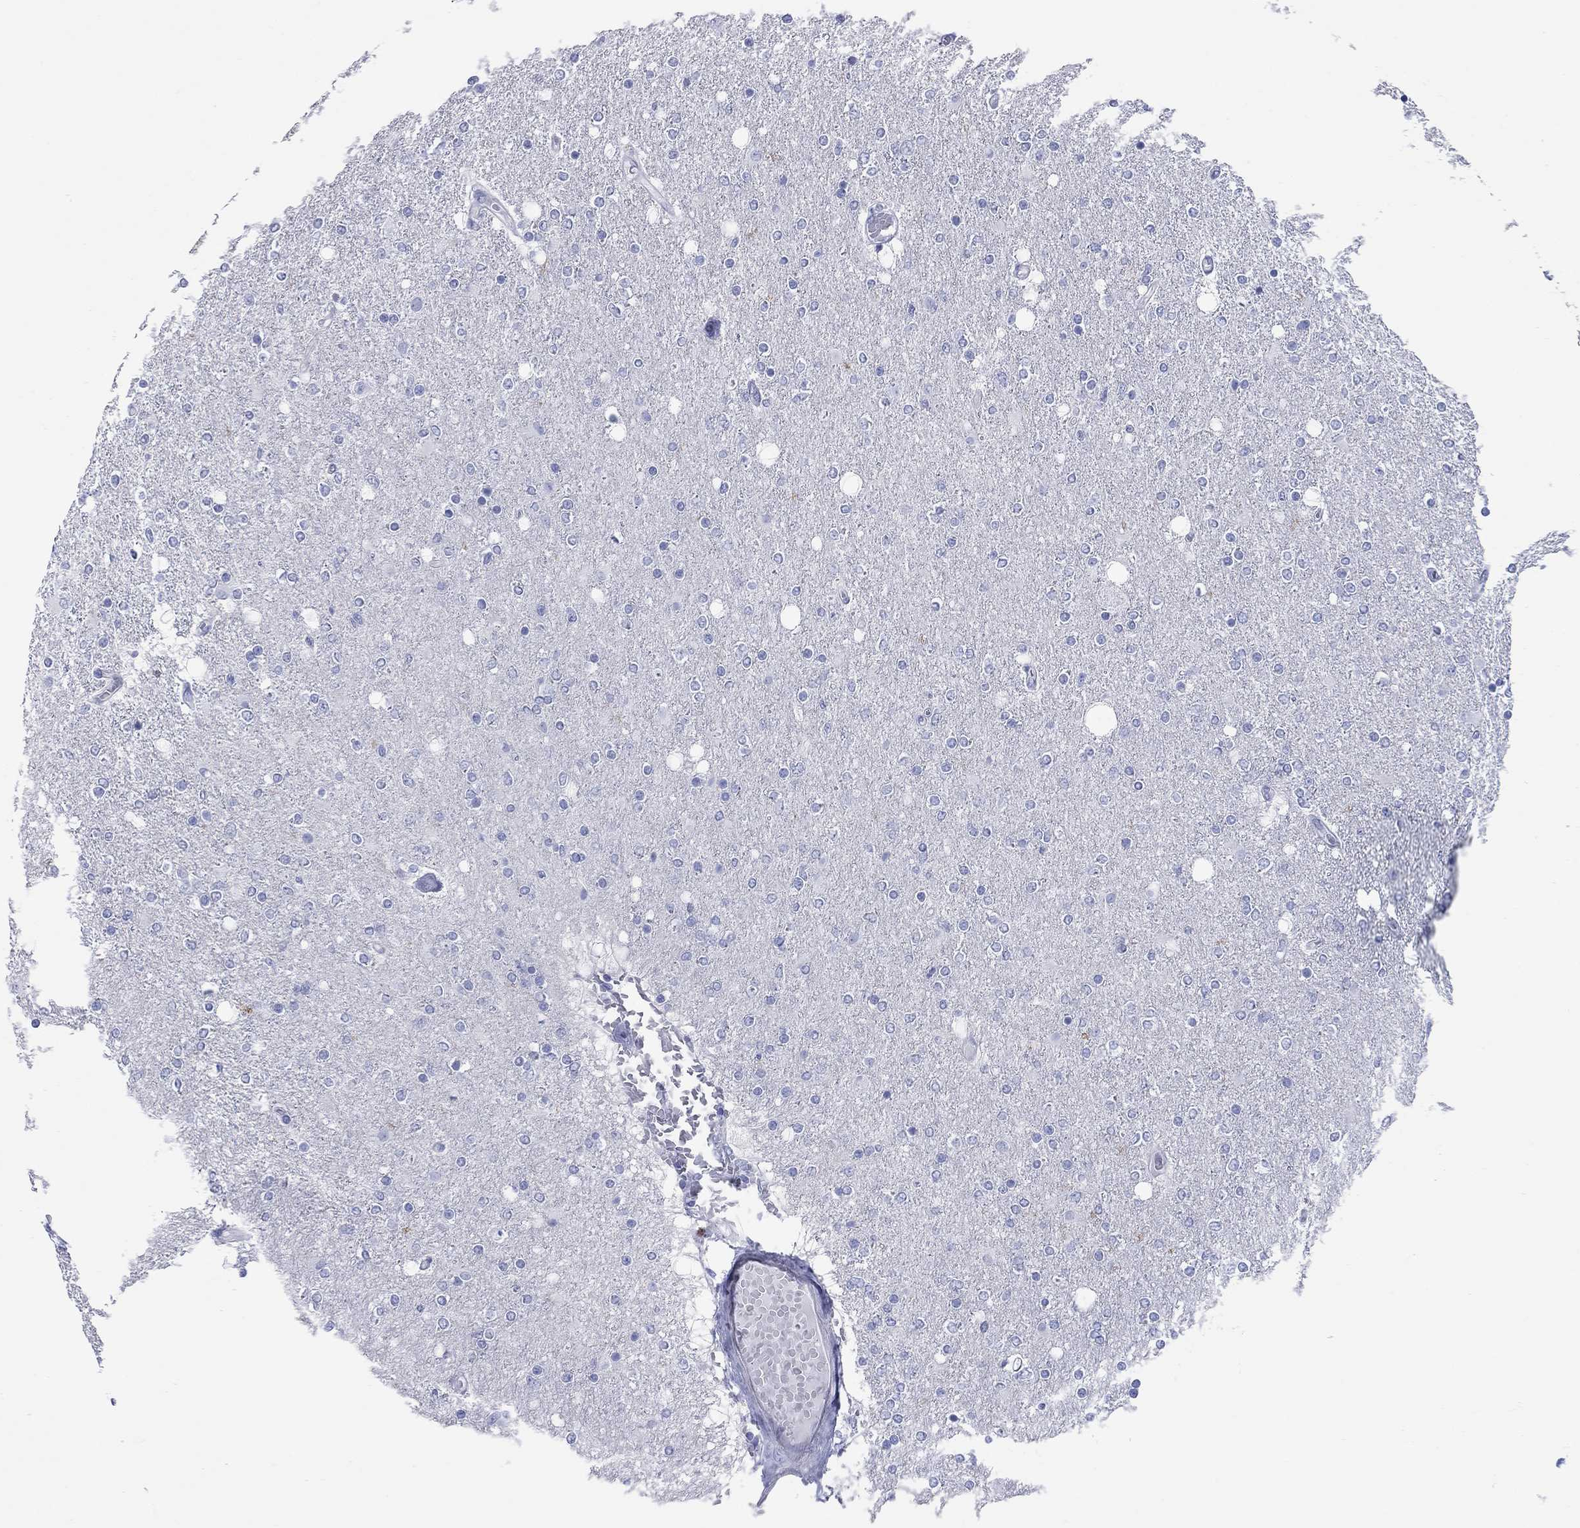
{"staining": {"intensity": "negative", "quantity": "none", "location": "none"}, "tissue": "glioma", "cell_type": "Tumor cells", "image_type": "cancer", "snomed": [{"axis": "morphology", "description": "Glioma, malignant, High grade"}, {"axis": "topography", "description": "Cerebral cortex"}], "caption": "There is no significant staining in tumor cells of malignant high-grade glioma.", "gene": "CCNA1", "patient": {"sex": "male", "age": 70}}